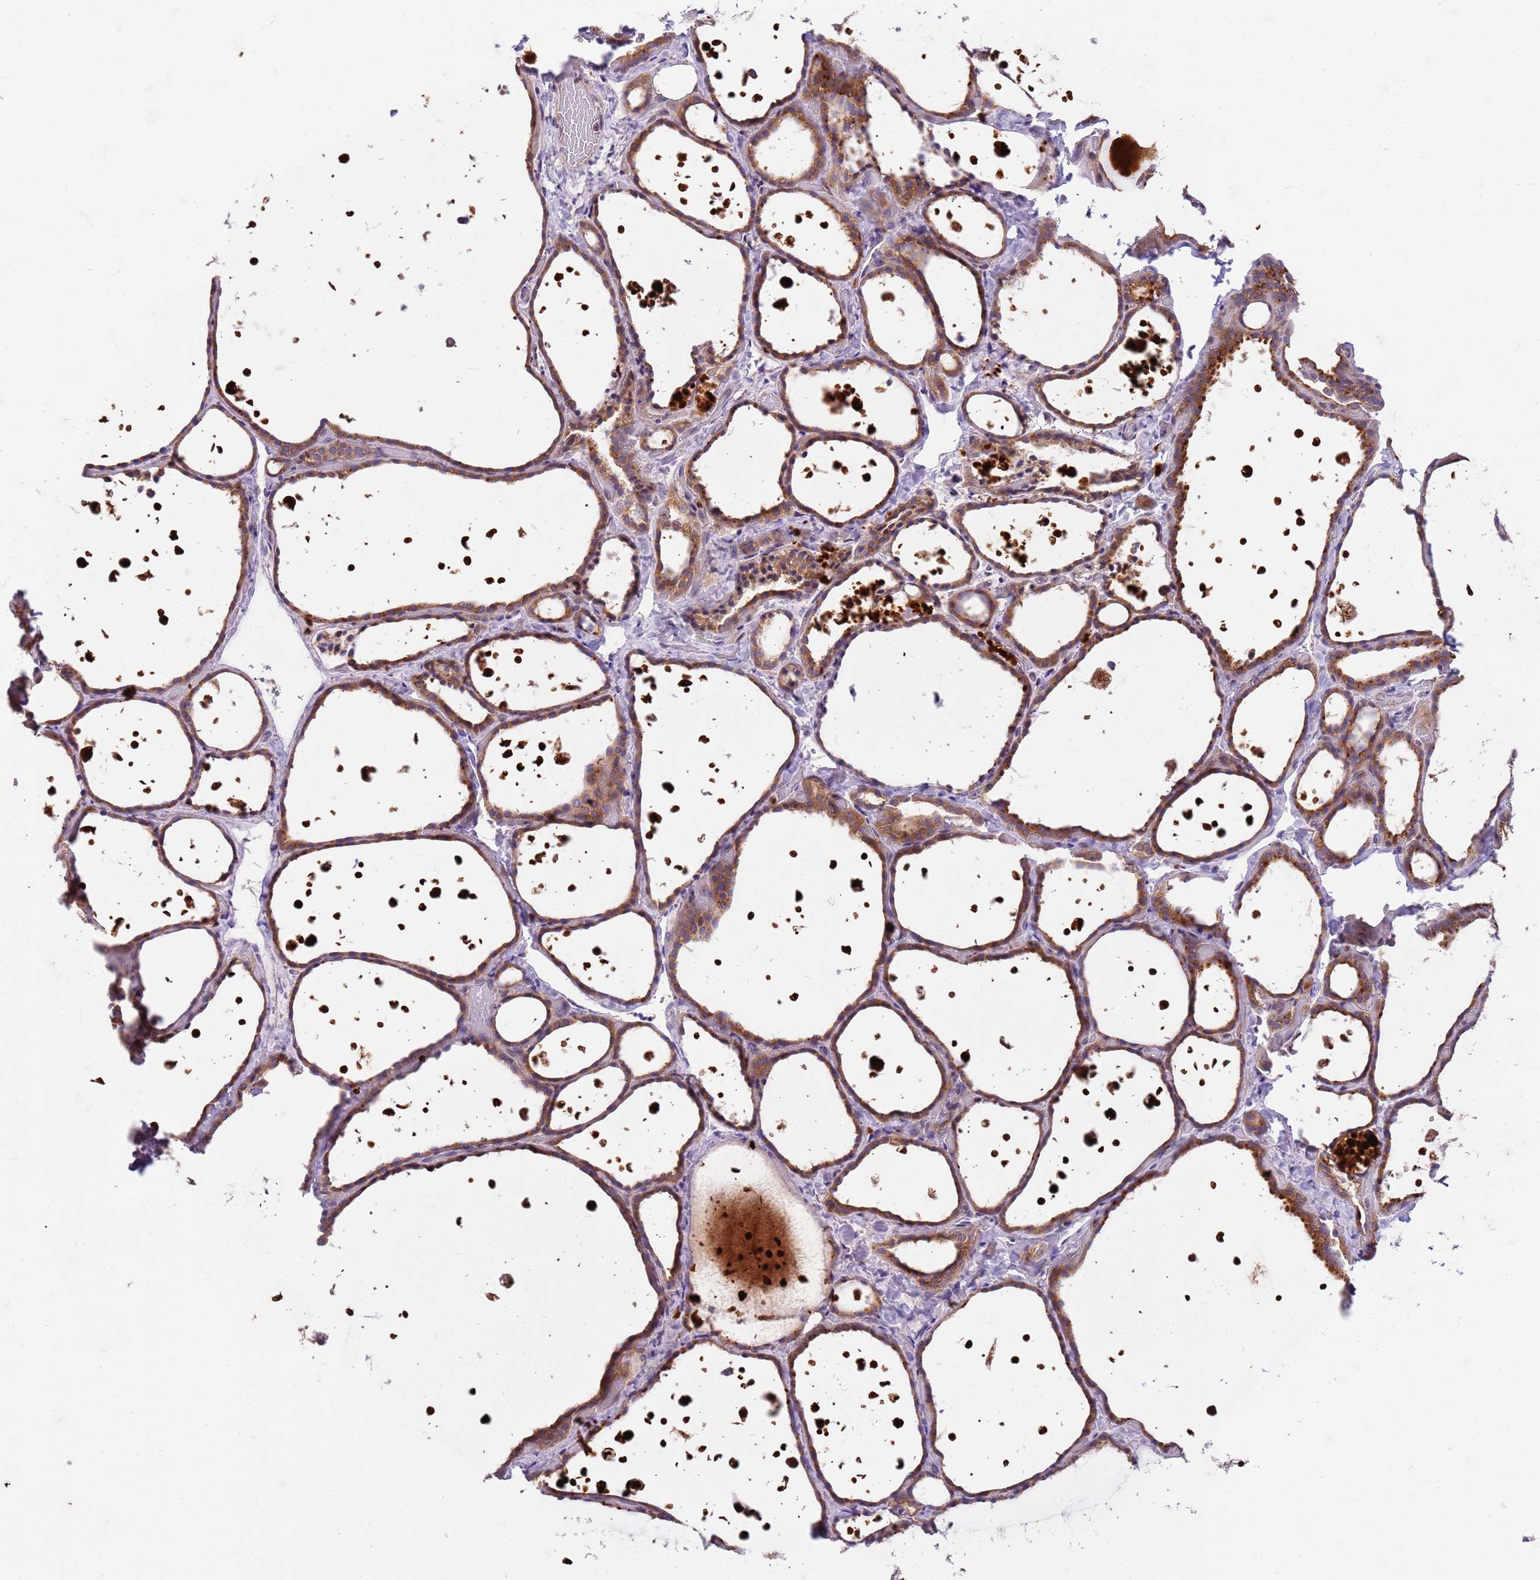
{"staining": {"intensity": "moderate", "quantity": ">75%", "location": "cytoplasmic/membranous"}, "tissue": "thyroid gland", "cell_type": "Glandular cells", "image_type": "normal", "snomed": [{"axis": "morphology", "description": "Normal tissue, NOS"}, {"axis": "topography", "description": "Thyroid gland"}], "caption": "A high-resolution histopathology image shows immunohistochemistry (IHC) staining of benign thyroid gland, which demonstrates moderate cytoplasmic/membranous positivity in about >75% of glandular cells.", "gene": "OSBP", "patient": {"sex": "female", "age": 44}}